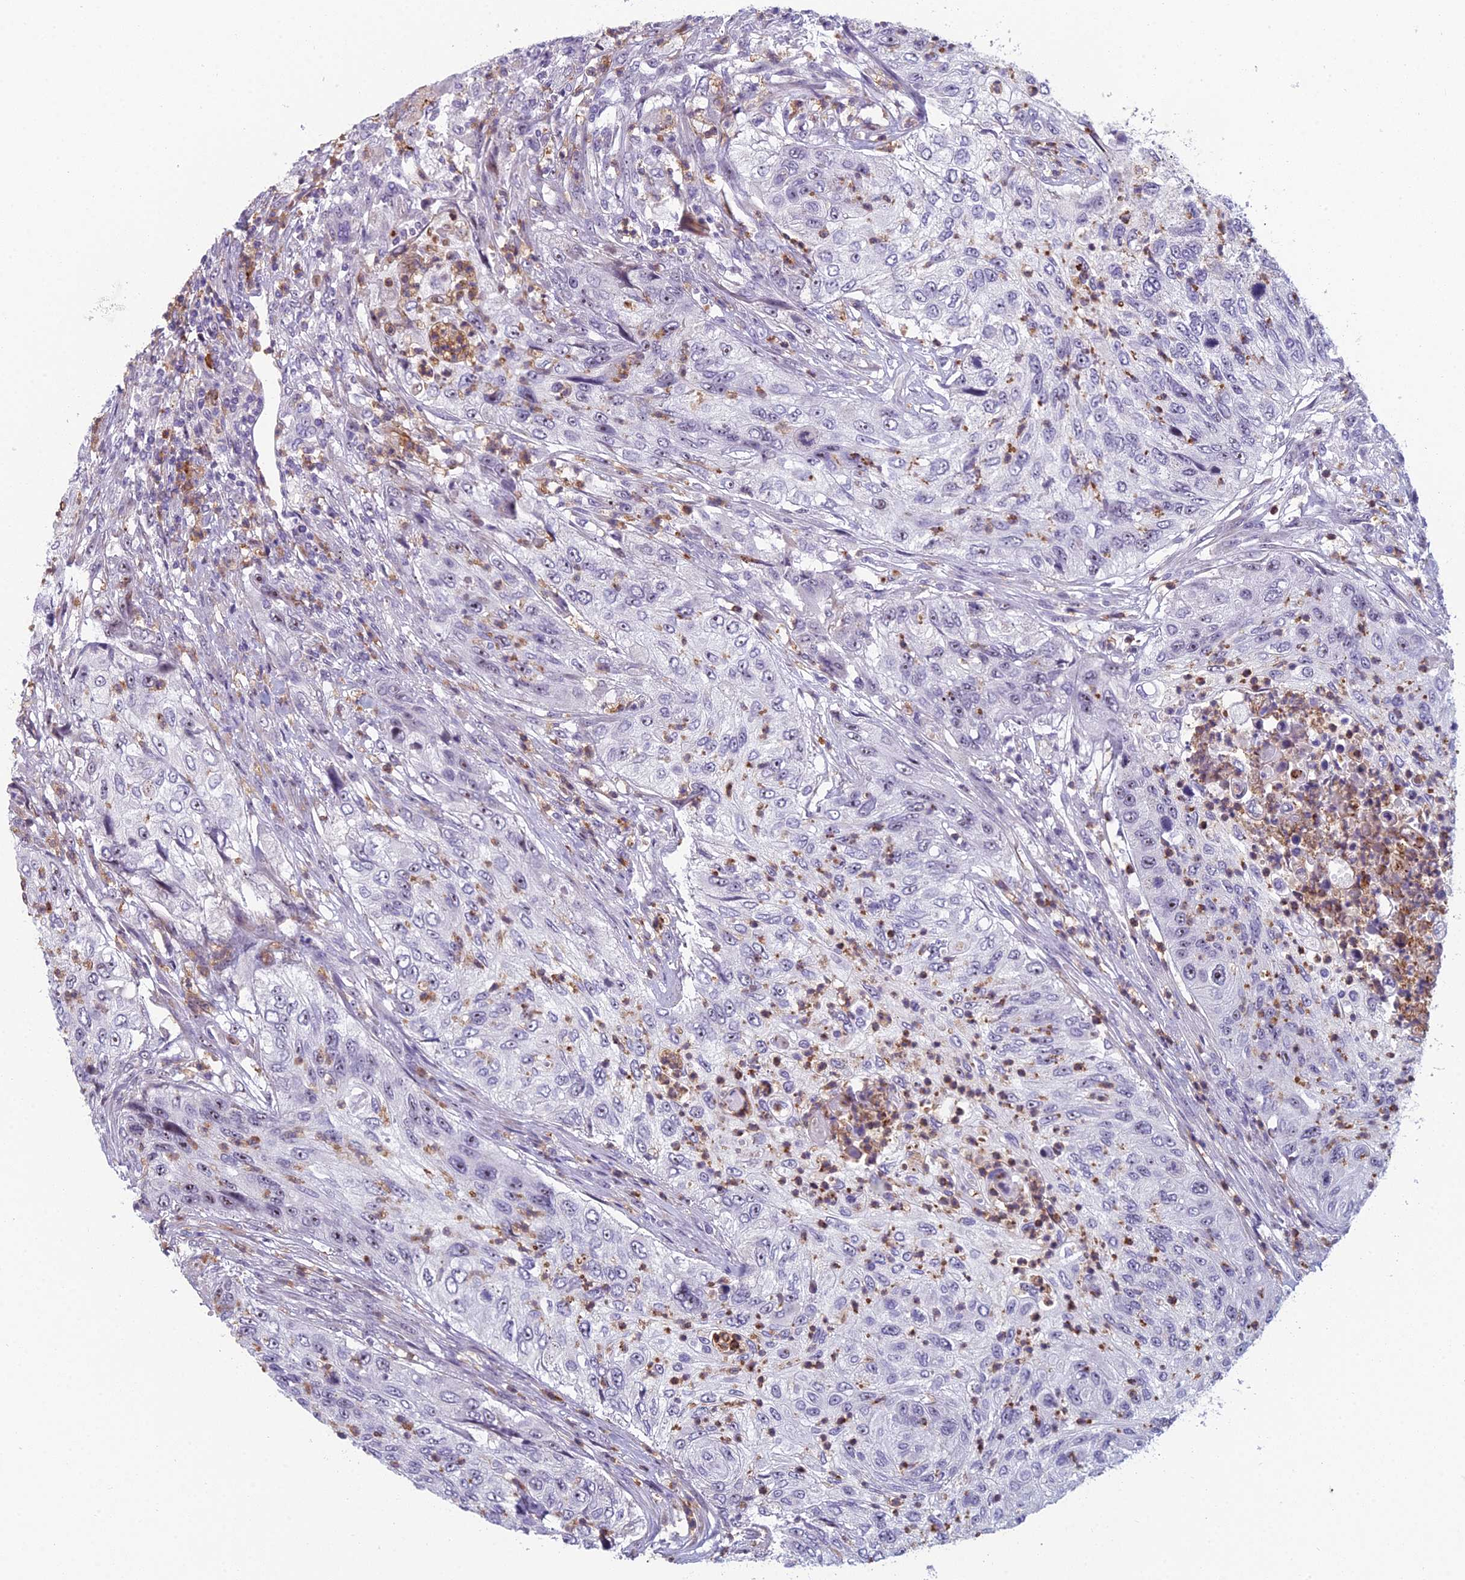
{"staining": {"intensity": "negative", "quantity": "none", "location": "none"}, "tissue": "urothelial cancer", "cell_type": "Tumor cells", "image_type": "cancer", "snomed": [{"axis": "morphology", "description": "Urothelial carcinoma, High grade"}, {"axis": "topography", "description": "Urinary bladder"}], "caption": "Tumor cells are negative for protein expression in human urothelial cancer.", "gene": "NOC2L", "patient": {"sex": "female", "age": 60}}